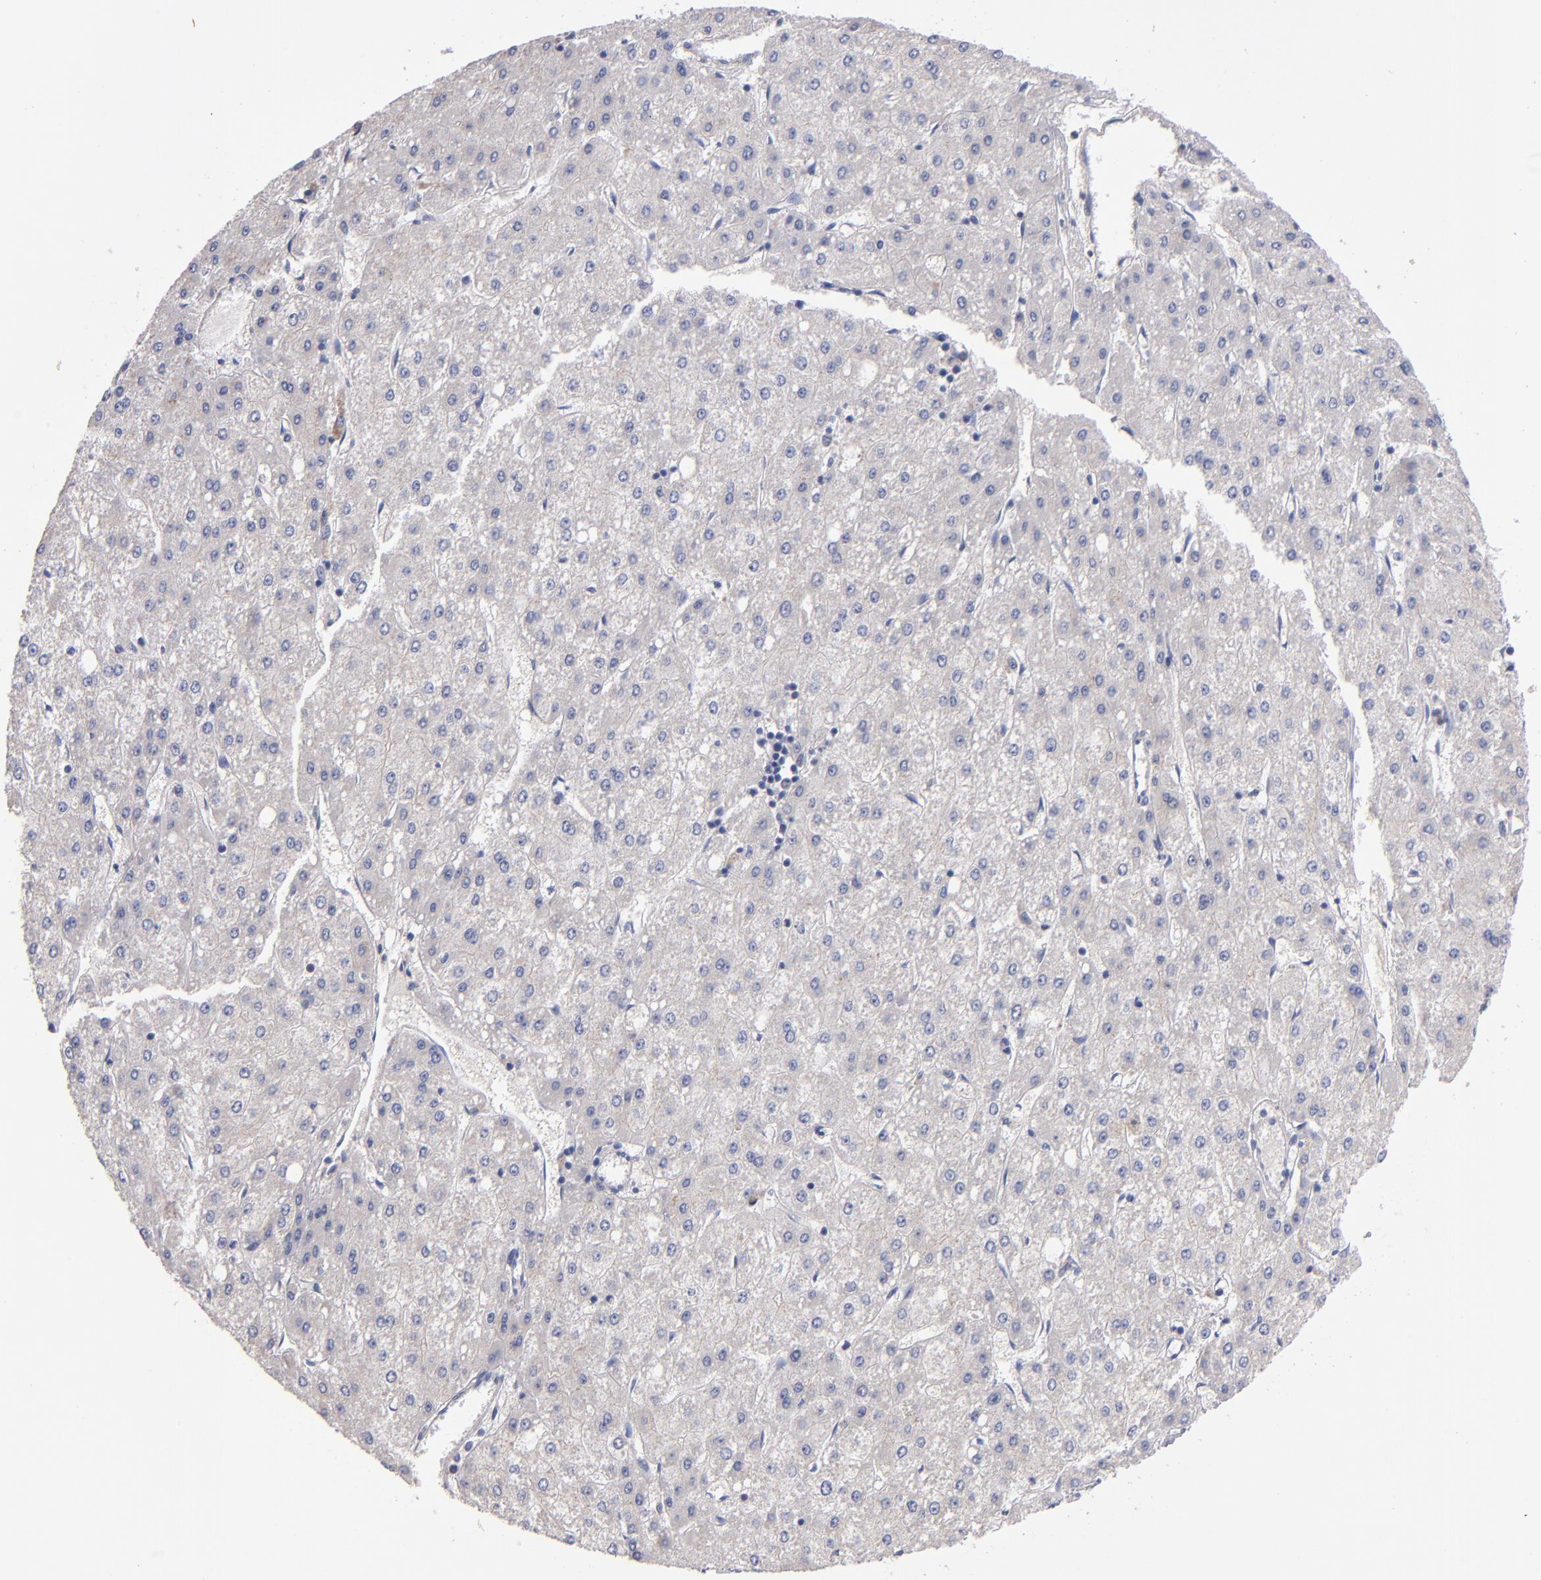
{"staining": {"intensity": "negative", "quantity": "none", "location": "none"}, "tissue": "liver cancer", "cell_type": "Tumor cells", "image_type": "cancer", "snomed": [{"axis": "morphology", "description": "Carcinoma, Hepatocellular, NOS"}, {"axis": "topography", "description": "Liver"}], "caption": "A histopathology image of human liver hepatocellular carcinoma is negative for staining in tumor cells. (DAB immunohistochemistry (IHC) visualized using brightfield microscopy, high magnification).", "gene": "CNTNAP2", "patient": {"sex": "female", "age": 52}}